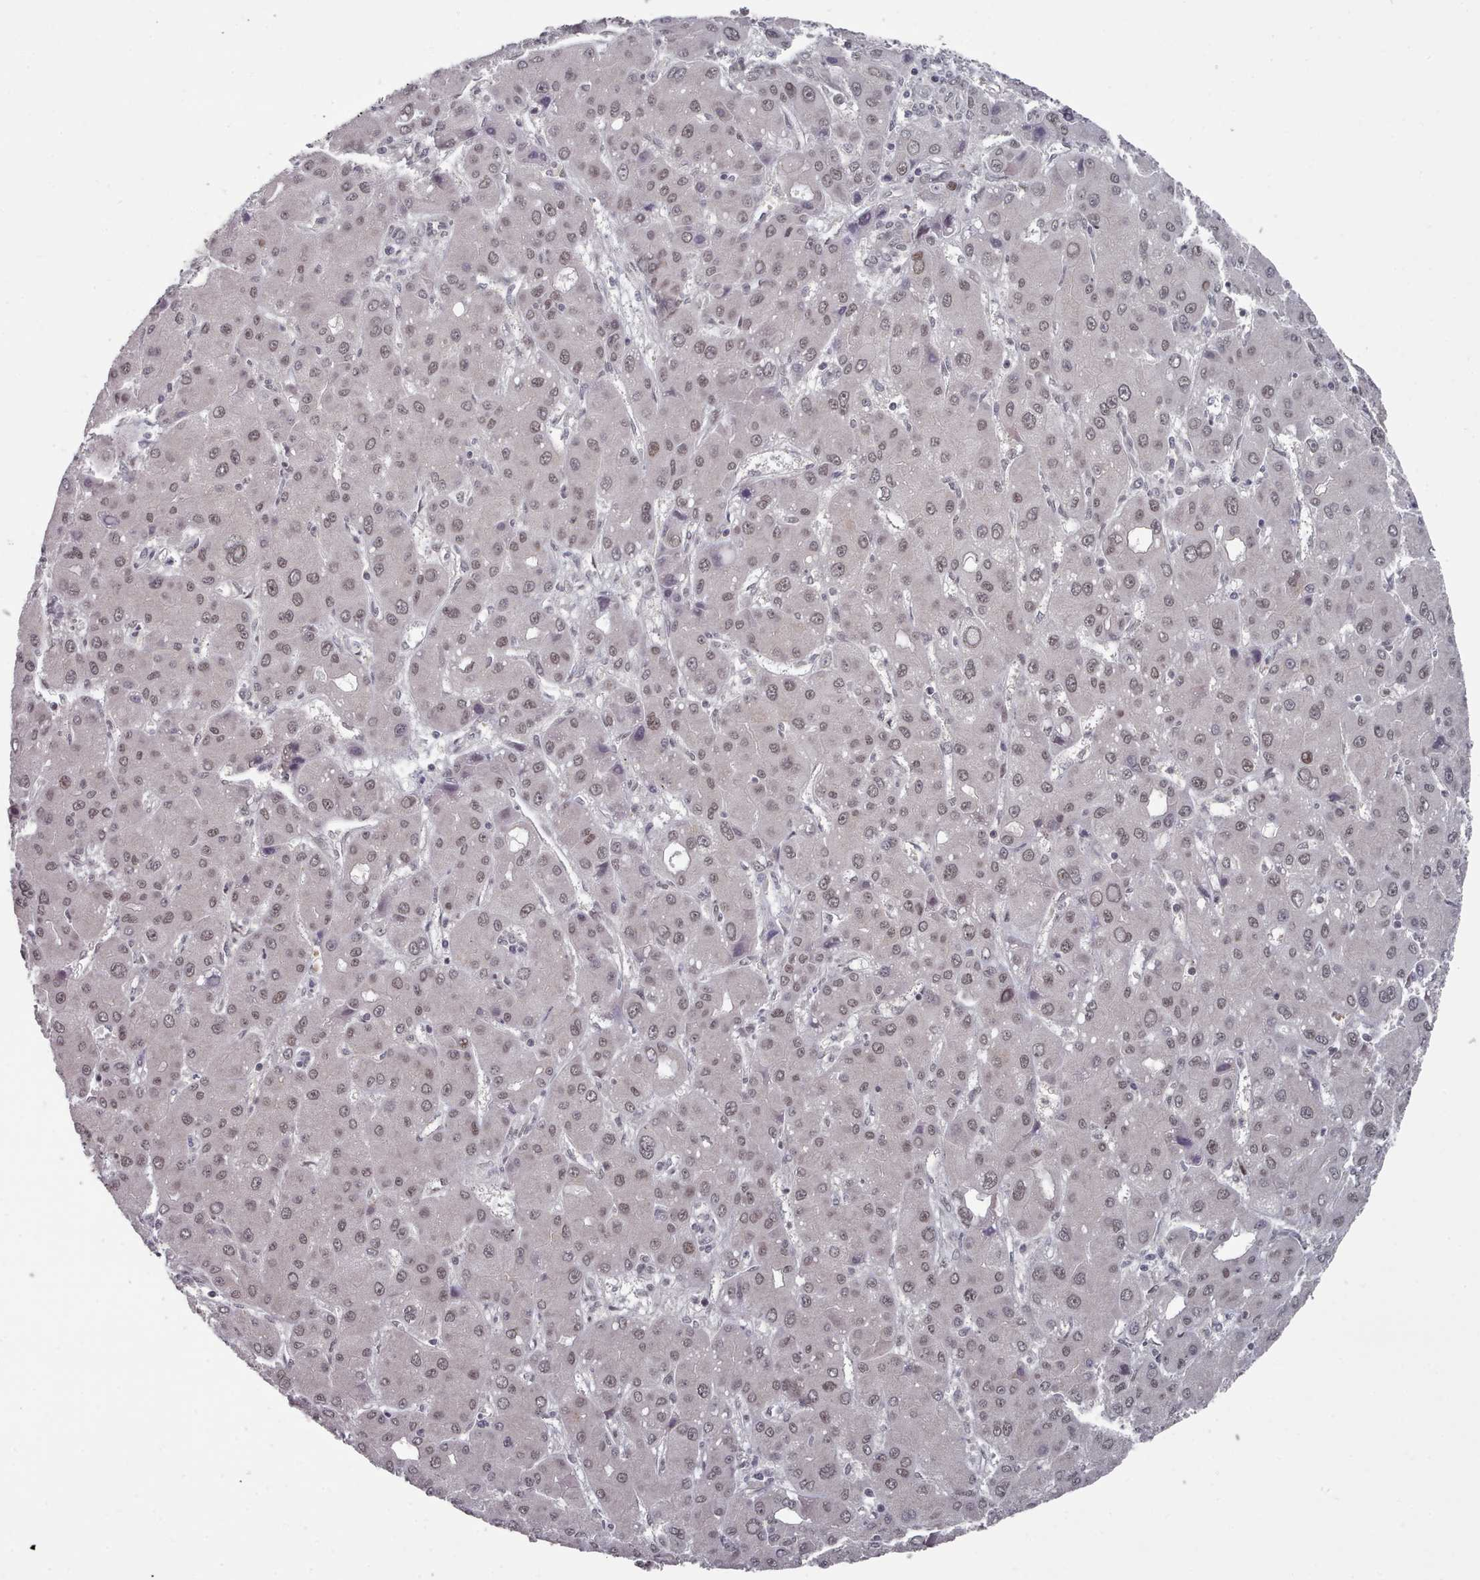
{"staining": {"intensity": "weak", "quantity": "25%-75%", "location": "nuclear"}, "tissue": "liver cancer", "cell_type": "Tumor cells", "image_type": "cancer", "snomed": [{"axis": "morphology", "description": "Carcinoma, Hepatocellular, NOS"}, {"axis": "topography", "description": "Liver"}], "caption": "Immunohistochemical staining of liver hepatocellular carcinoma shows low levels of weak nuclear positivity in about 25%-75% of tumor cells.", "gene": "HYAL3", "patient": {"sex": "male", "age": 55}}